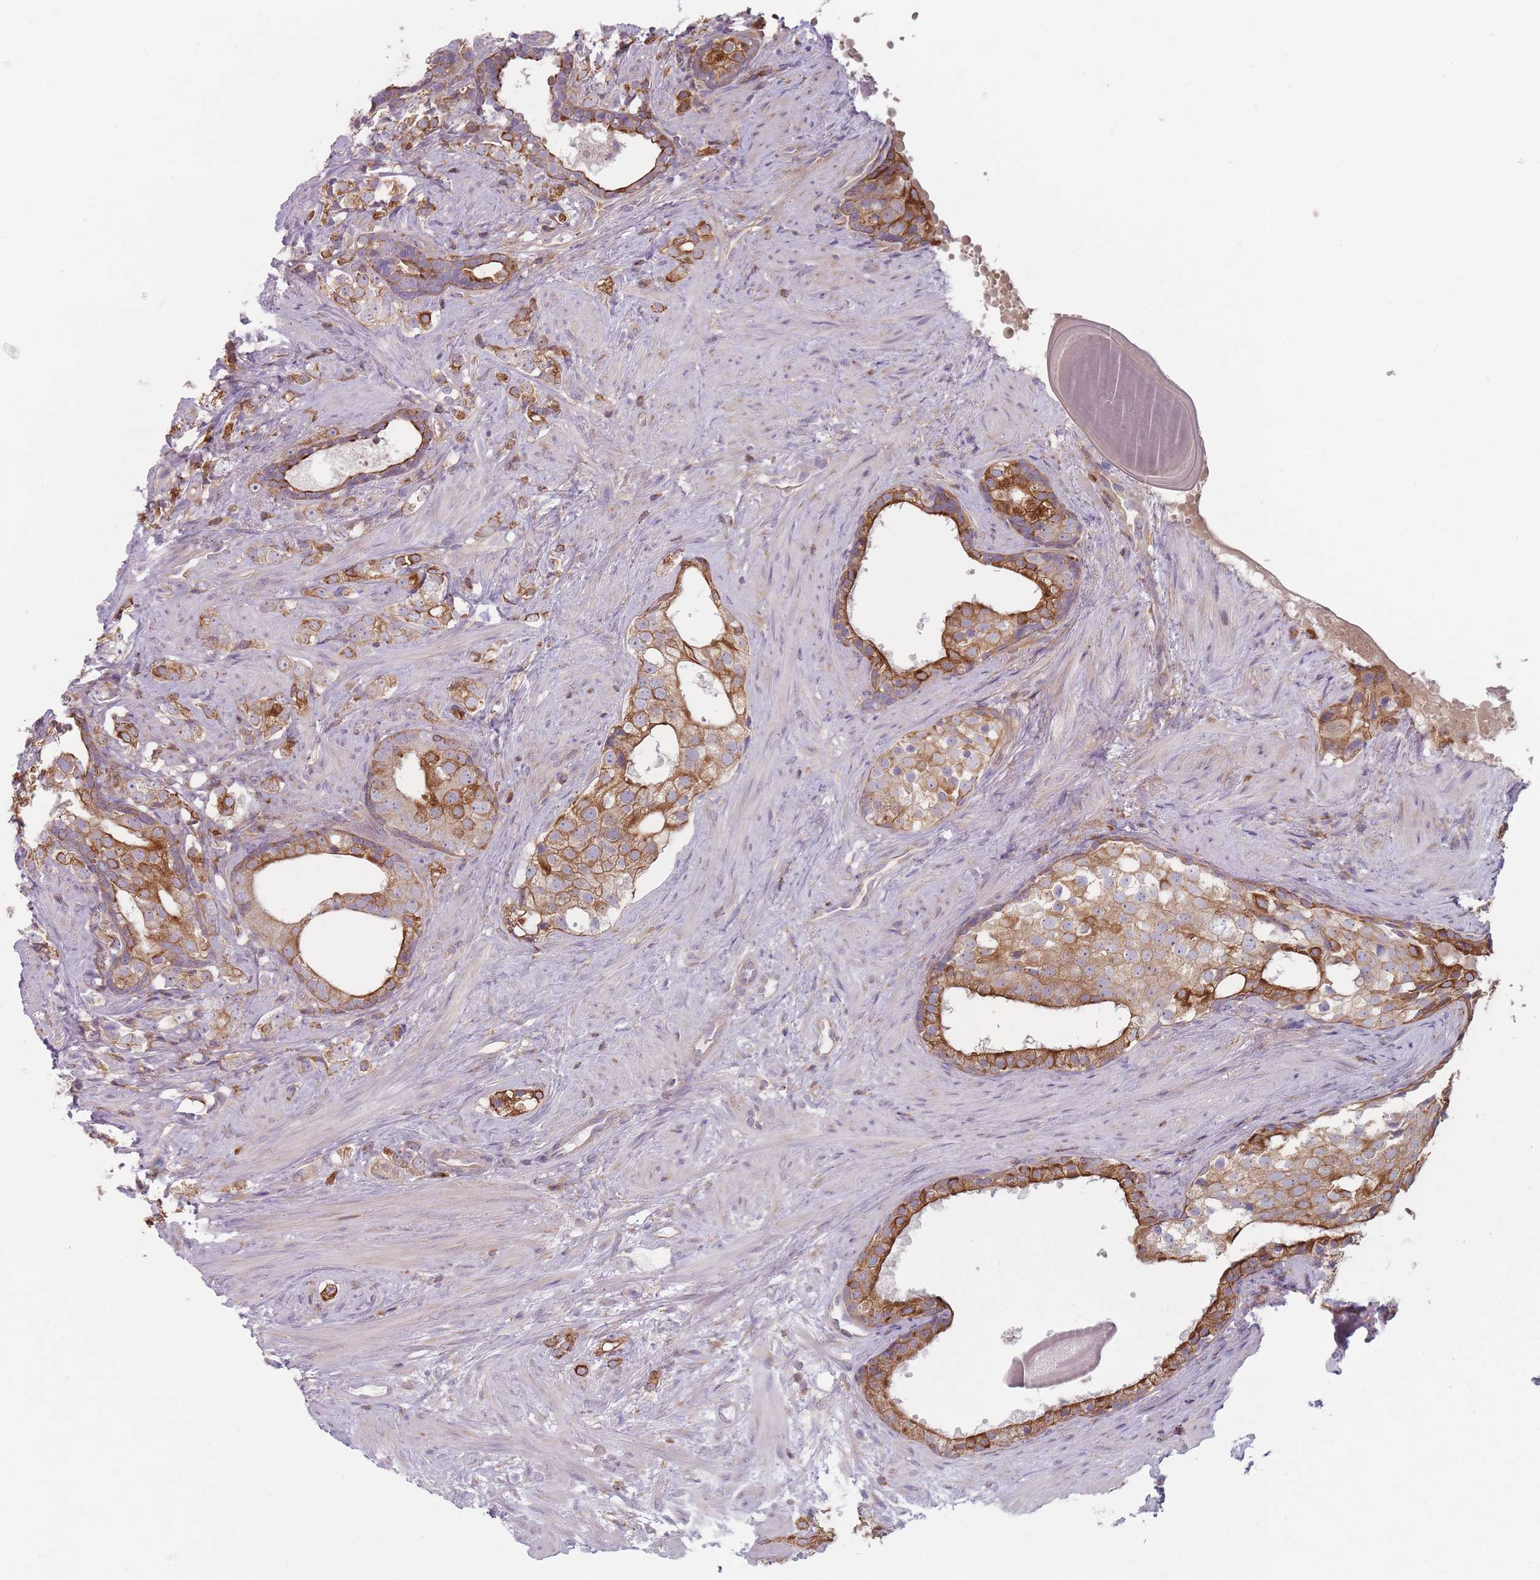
{"staining": {"intensity": "moderate", "quantity": ">75%", "location": "cytoplasmic/membranous"}, "tissue": "prostate cancer", "cell_type": "Tumor cells", "image_type": "cancer", "snomed": [{"axis": "morphology", "description": "Adenocarcinoma, High grade"}, {"axis": "topography", "description": "Prostate"}], "caption": "The immunohistochemical stain shows moderate cytoplasmic/membranous staining in tumor cells of adenocarcinoma (high-grade) (prostate) tissue. Nuclei are stained in blue.", "gene": "HSBP1L1", "patient": {"sex": "male", "age": 49}}